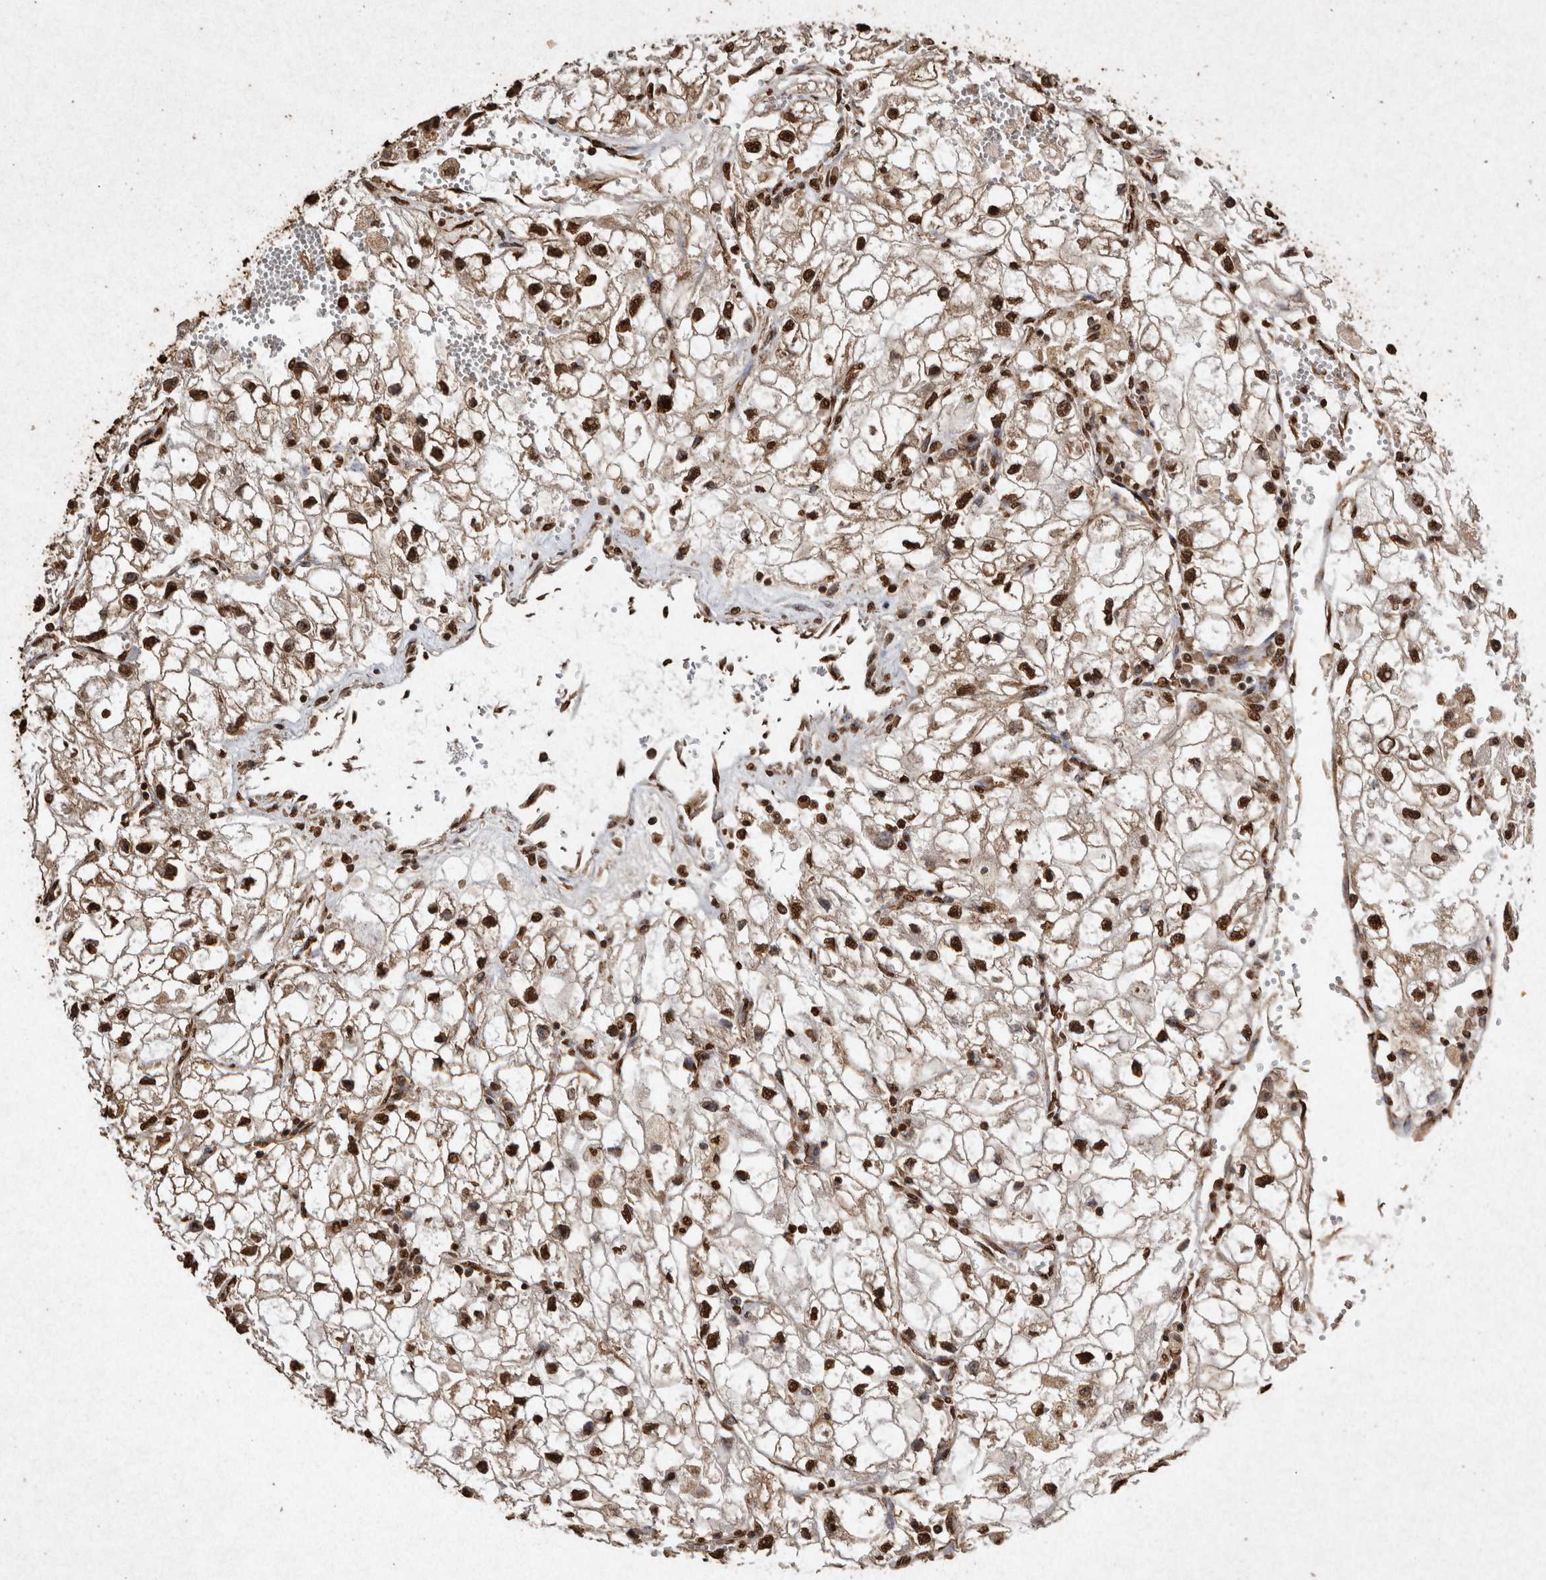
{"staining": {"intensity": "strong", "quantity": ">75%", "location": "nuclear"}, "tissue": "renal cancer", "cell_type": "Tumor cells", "image_type": "cancer", "snomed": [{"axis": "morphology", "description": "Adenocarcinoma, NOS"}, {"axis": "topography", "description": "Kidney"}], "caption": "Immunohistochemistry (IHC) micrograph of neoplastic tissue: adenocarcinoma (renal) stained using IHC reveals high levels of strong protein expression localized specifically in the nuclear of tumor cells, appearing as a nuclear brown color.", "gene": "FSTL3", "patient": {"sex": "female", "age": 70}}